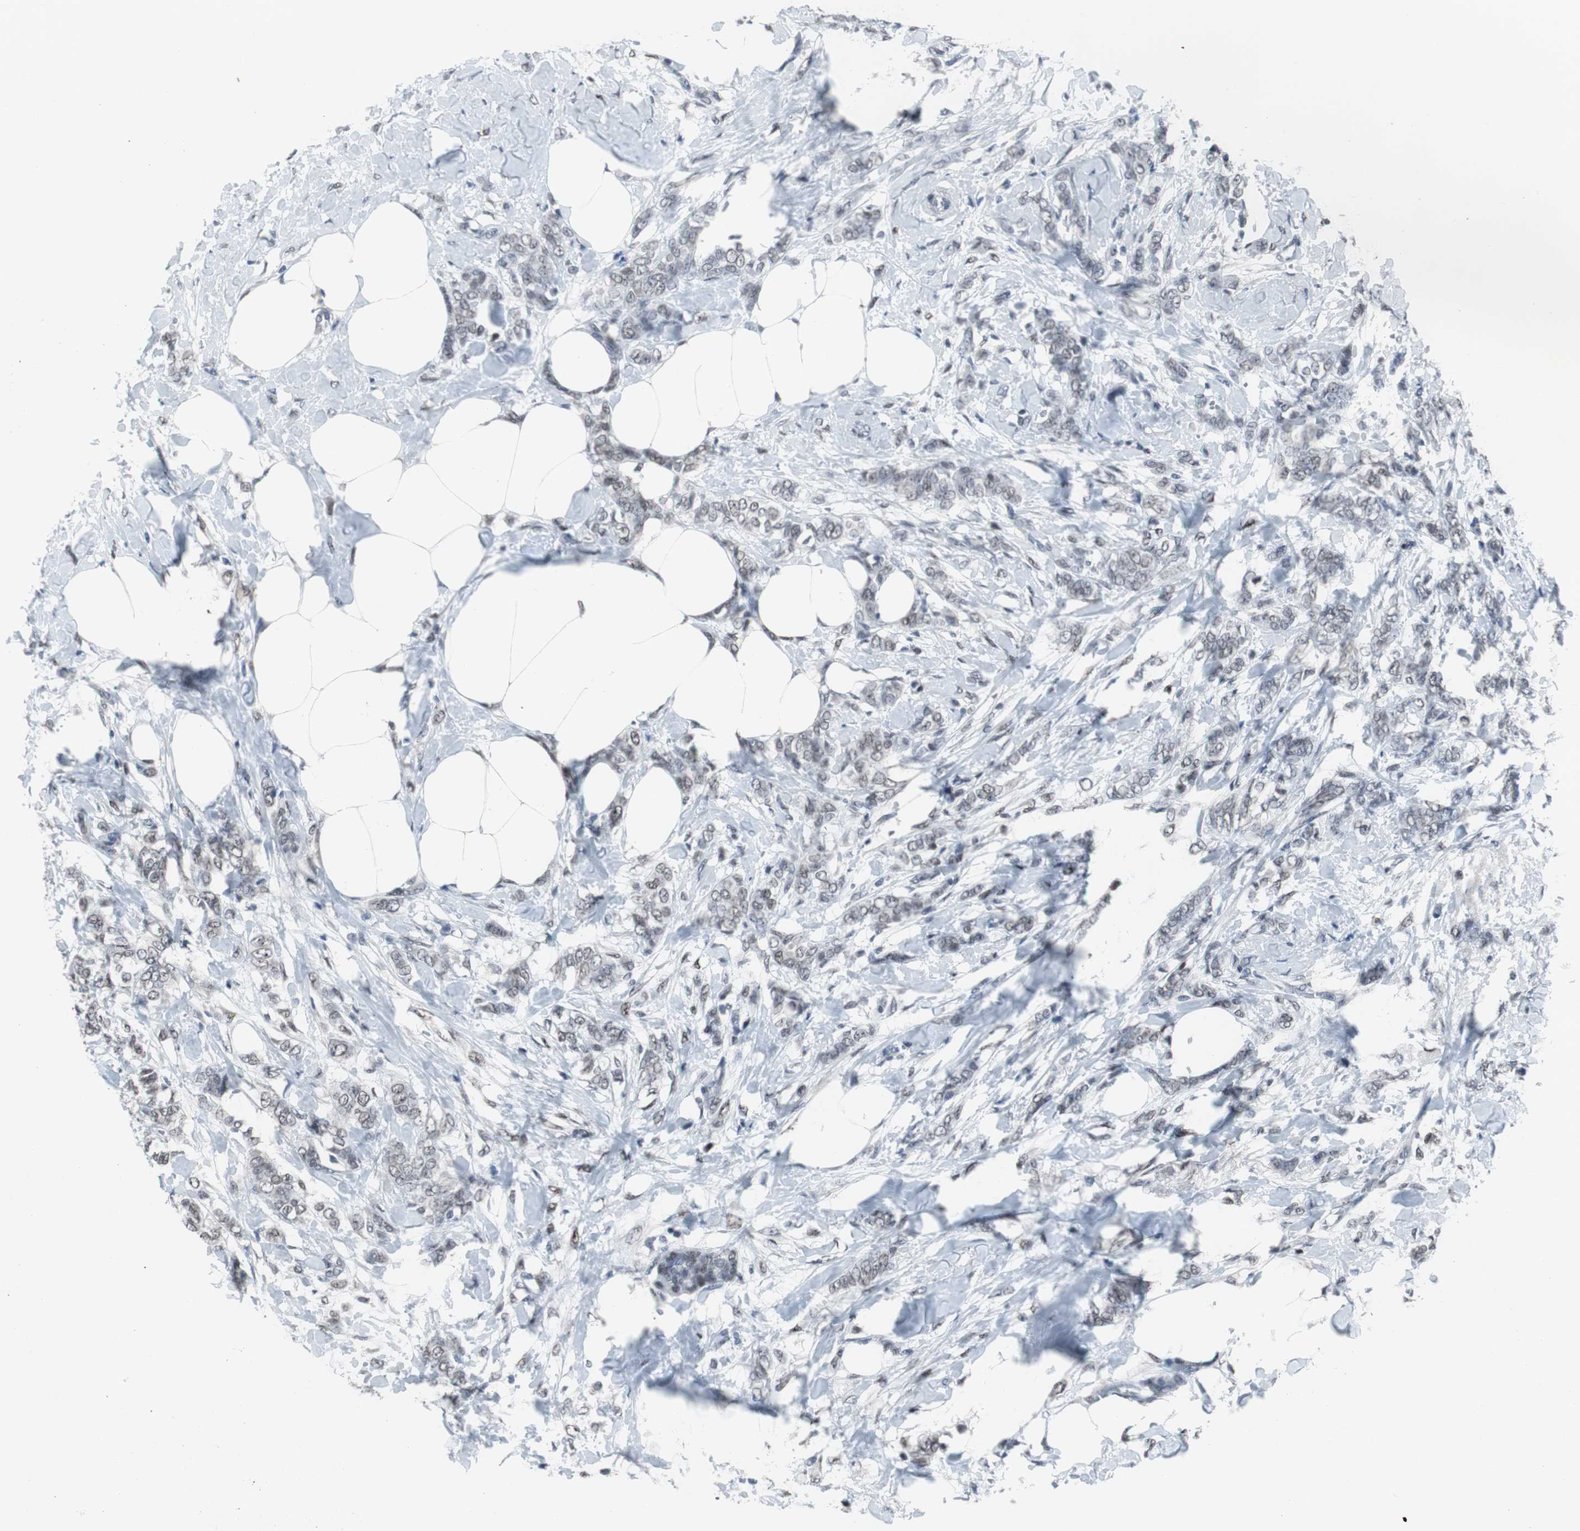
{"staining": {"intensity": "weak", "quantity": ">75%", "location": "nuclear"}, "tissue": "breast cancer", "cell_type": "Tumor cells", "image_type": "cancer", "snomed": [{"axis": "morphology", "description": "Lobular carcinoma, in situ"}, {"axis": "morphology", "description": "Lobular carcinoma"}, {"axis": "topography", "description": "Breast"}], "caption": "An IHC histopathology image of tumor tissue is shown. Protein staining in brown shows weak nuclear positivity in breast lobular carcinoma within tumor cells. Nuclei are stained in blue.", "gene": "FOXP4", "patient": {"sex": "female", "age": 41}}